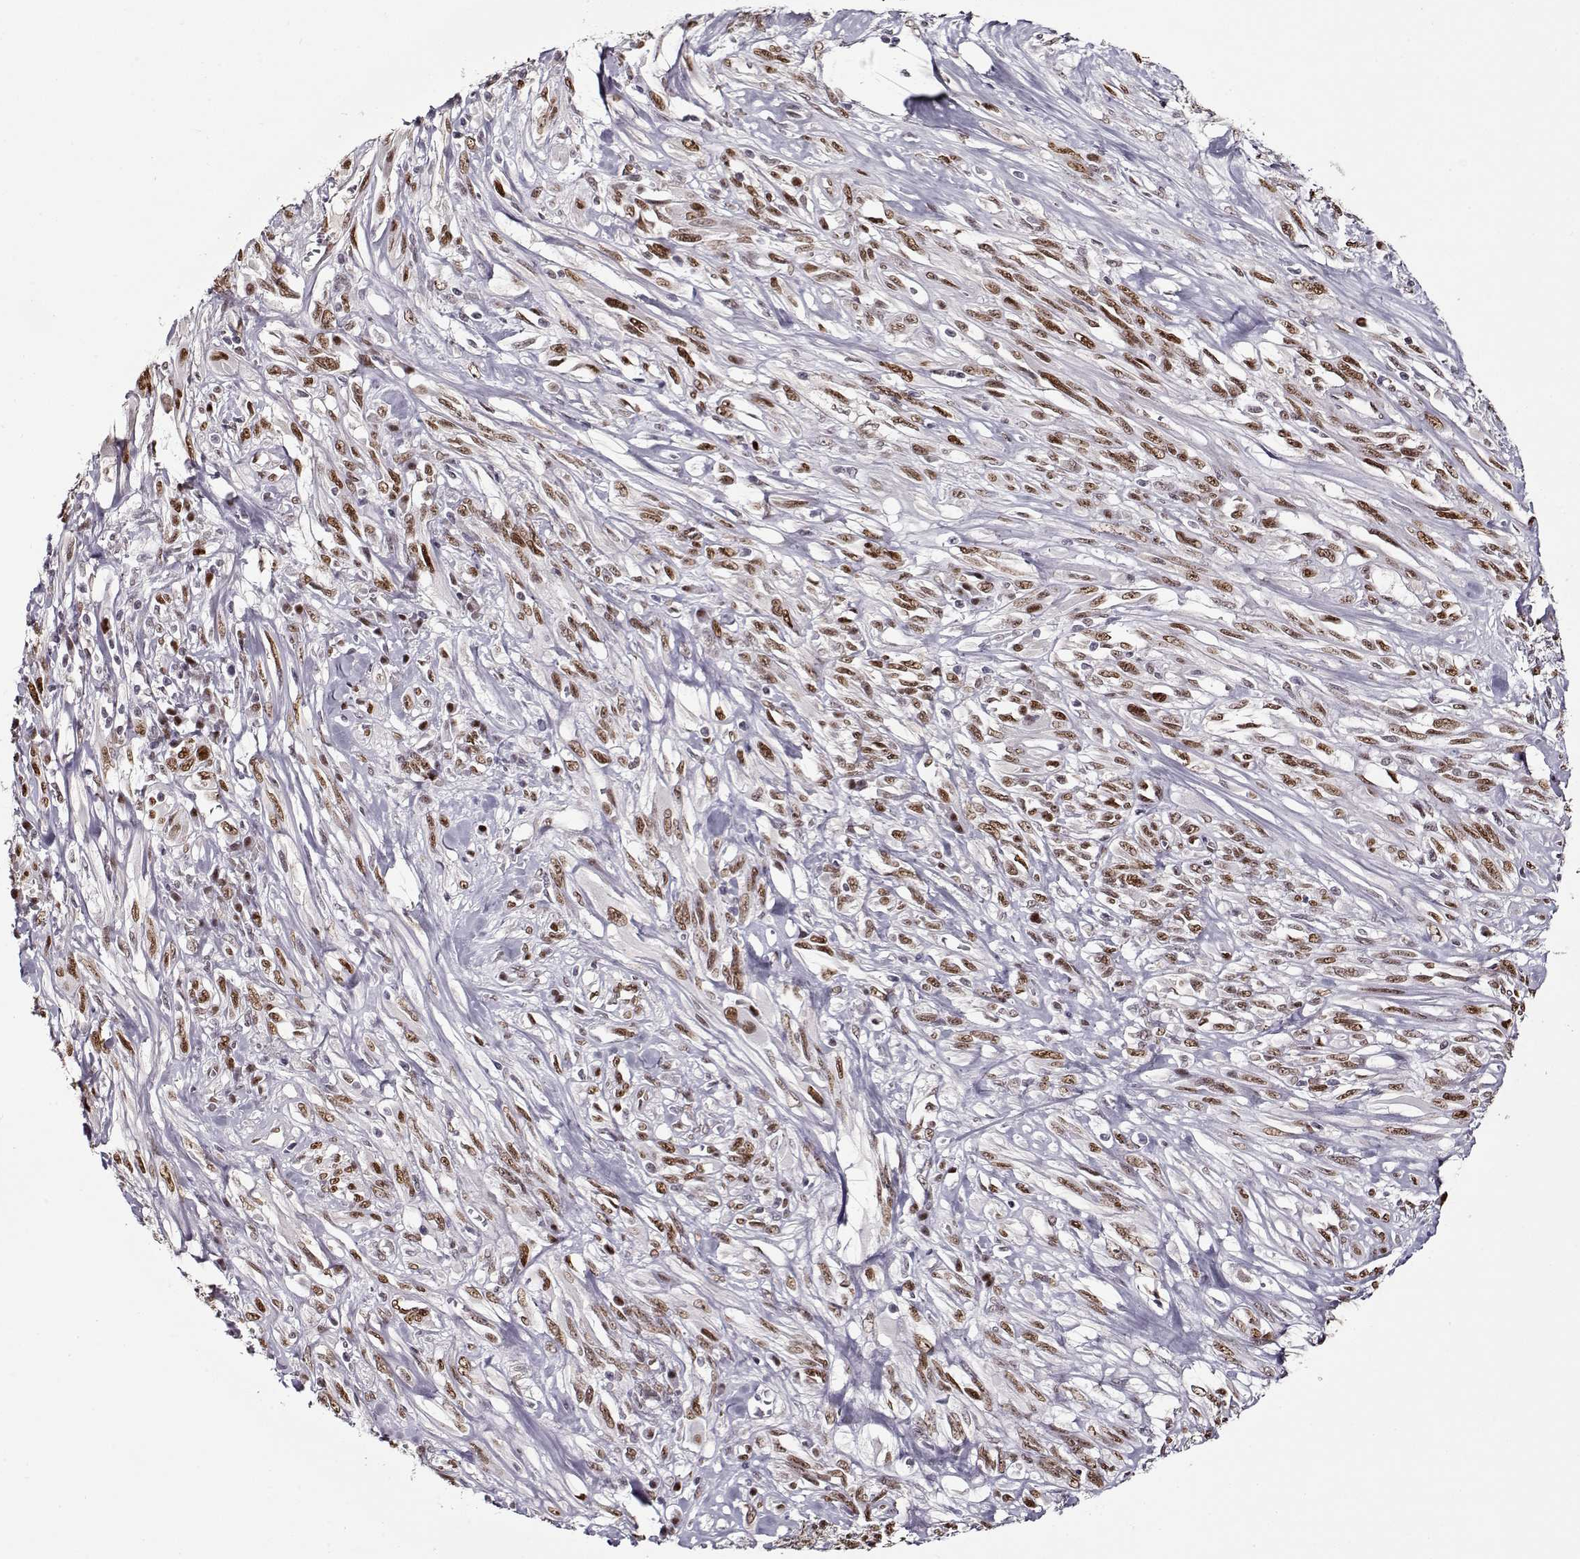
{"staining": {"intensity": "moderate", "quantity": ">75%", "location": "nuclear"}, "tissue": "melanoma", "cell_type": "Tumor cells", "image_type": "cancer", "snomed": [{"axis": "morphology", "description": "Malignant melanoma, NOS"}, {"axis": "topography", "description": "Skin"}], "caption": "This image reveals melanoma stained with immunohistochemistry (IHC) to label a protein in brown. The nuclear of tumor cells show moderate positivity for the protein. Nuclei are counter-stained blue.", "gene": "PRMT8", "patient": {"sex": "female", "age": 91}}